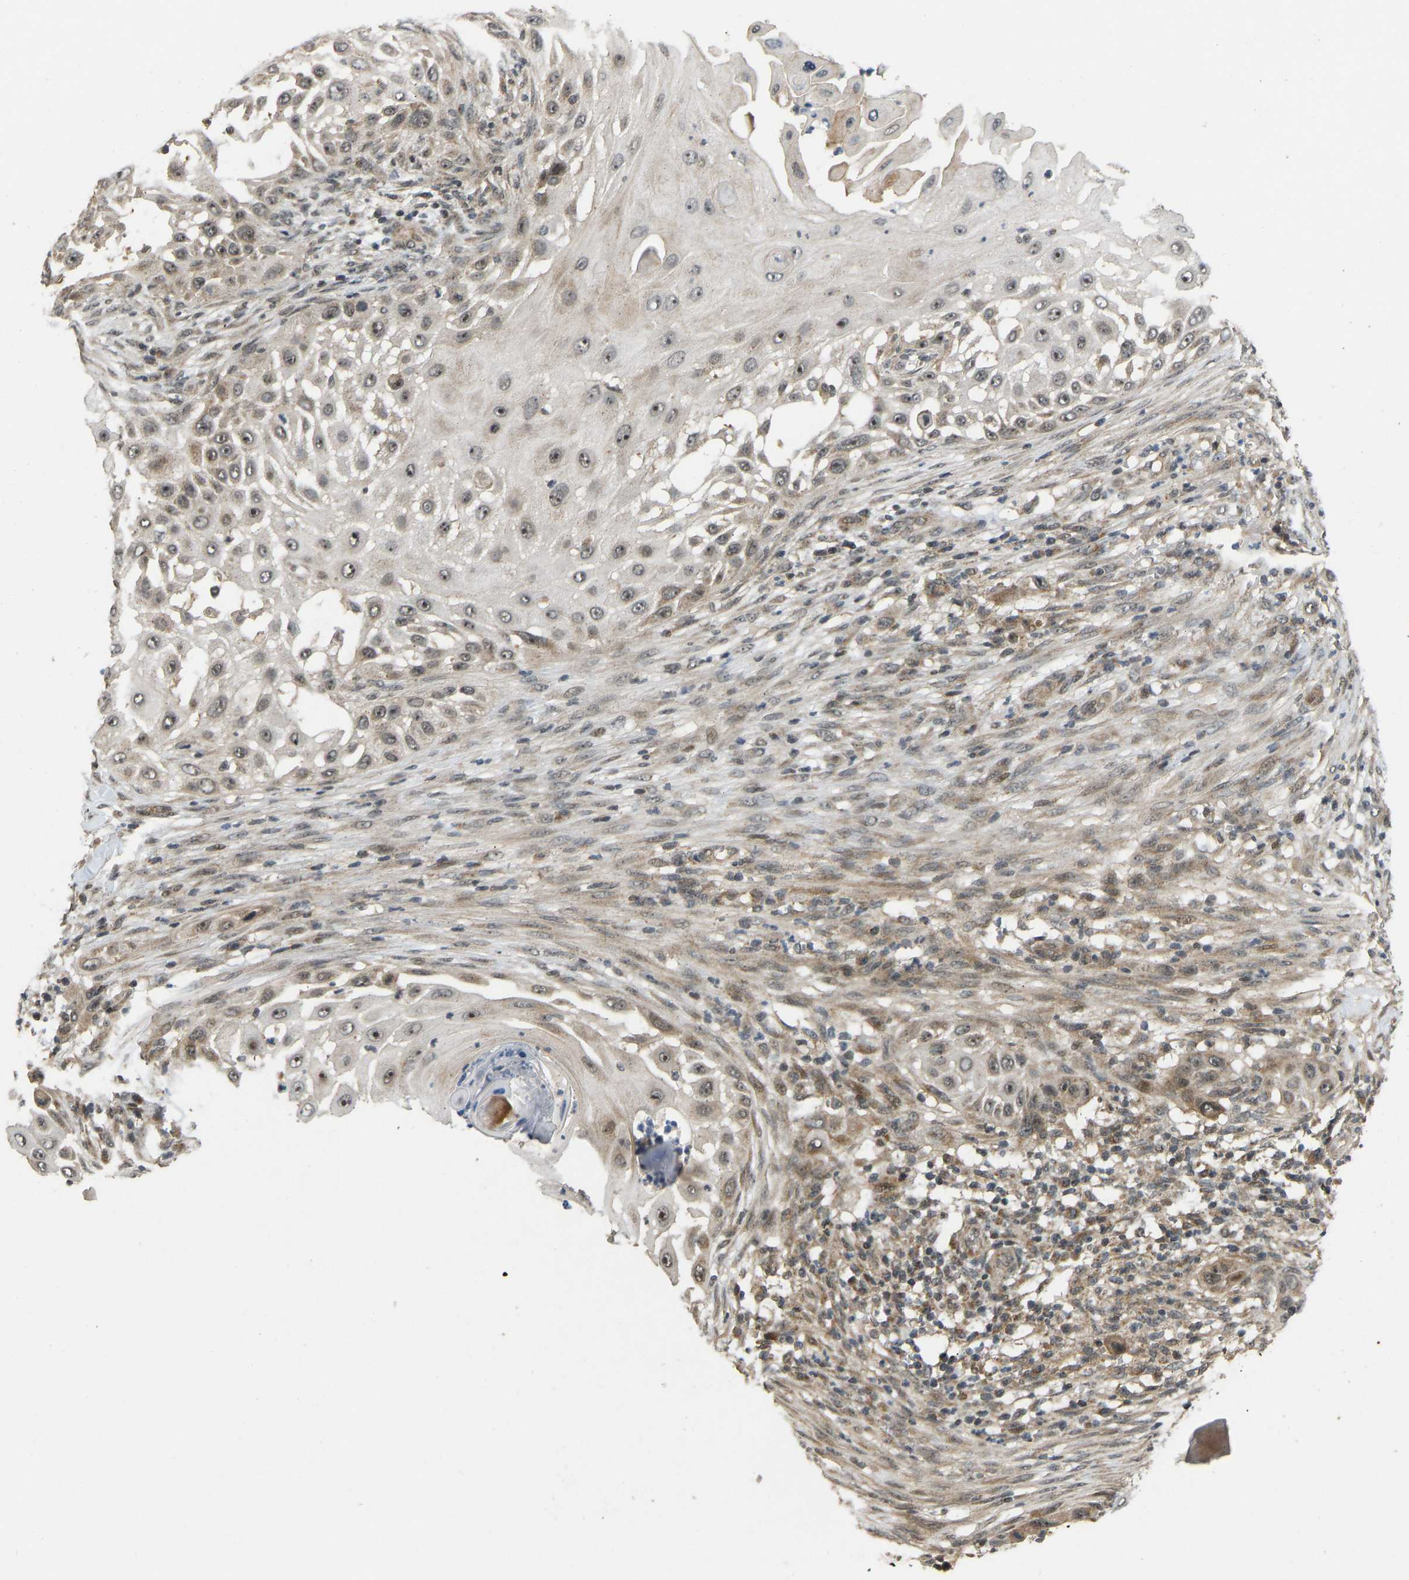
{"staining": {"intensity": "moderate", "quantity": "<25%", "location": "cytoplasmic/membranous,nuclear"}, "tissue": "skin cancer", "cell_type": "Tumor cells", "image_type": "cancer", "snomed": [{"axis": "morphology", "description": "Squamous cell carcinoma, NOS"}, {"axis": "topography", "description": "Skin"}], "caption": "Protein expression analysis of squamous cell carcinoma (skin) exhibits moderate cytoplasmic/membranous and nuclear positivity in approximately <25% of tumor cells.", "gene": "ACADS", "patient": {"sex": "female", "age": 44}}